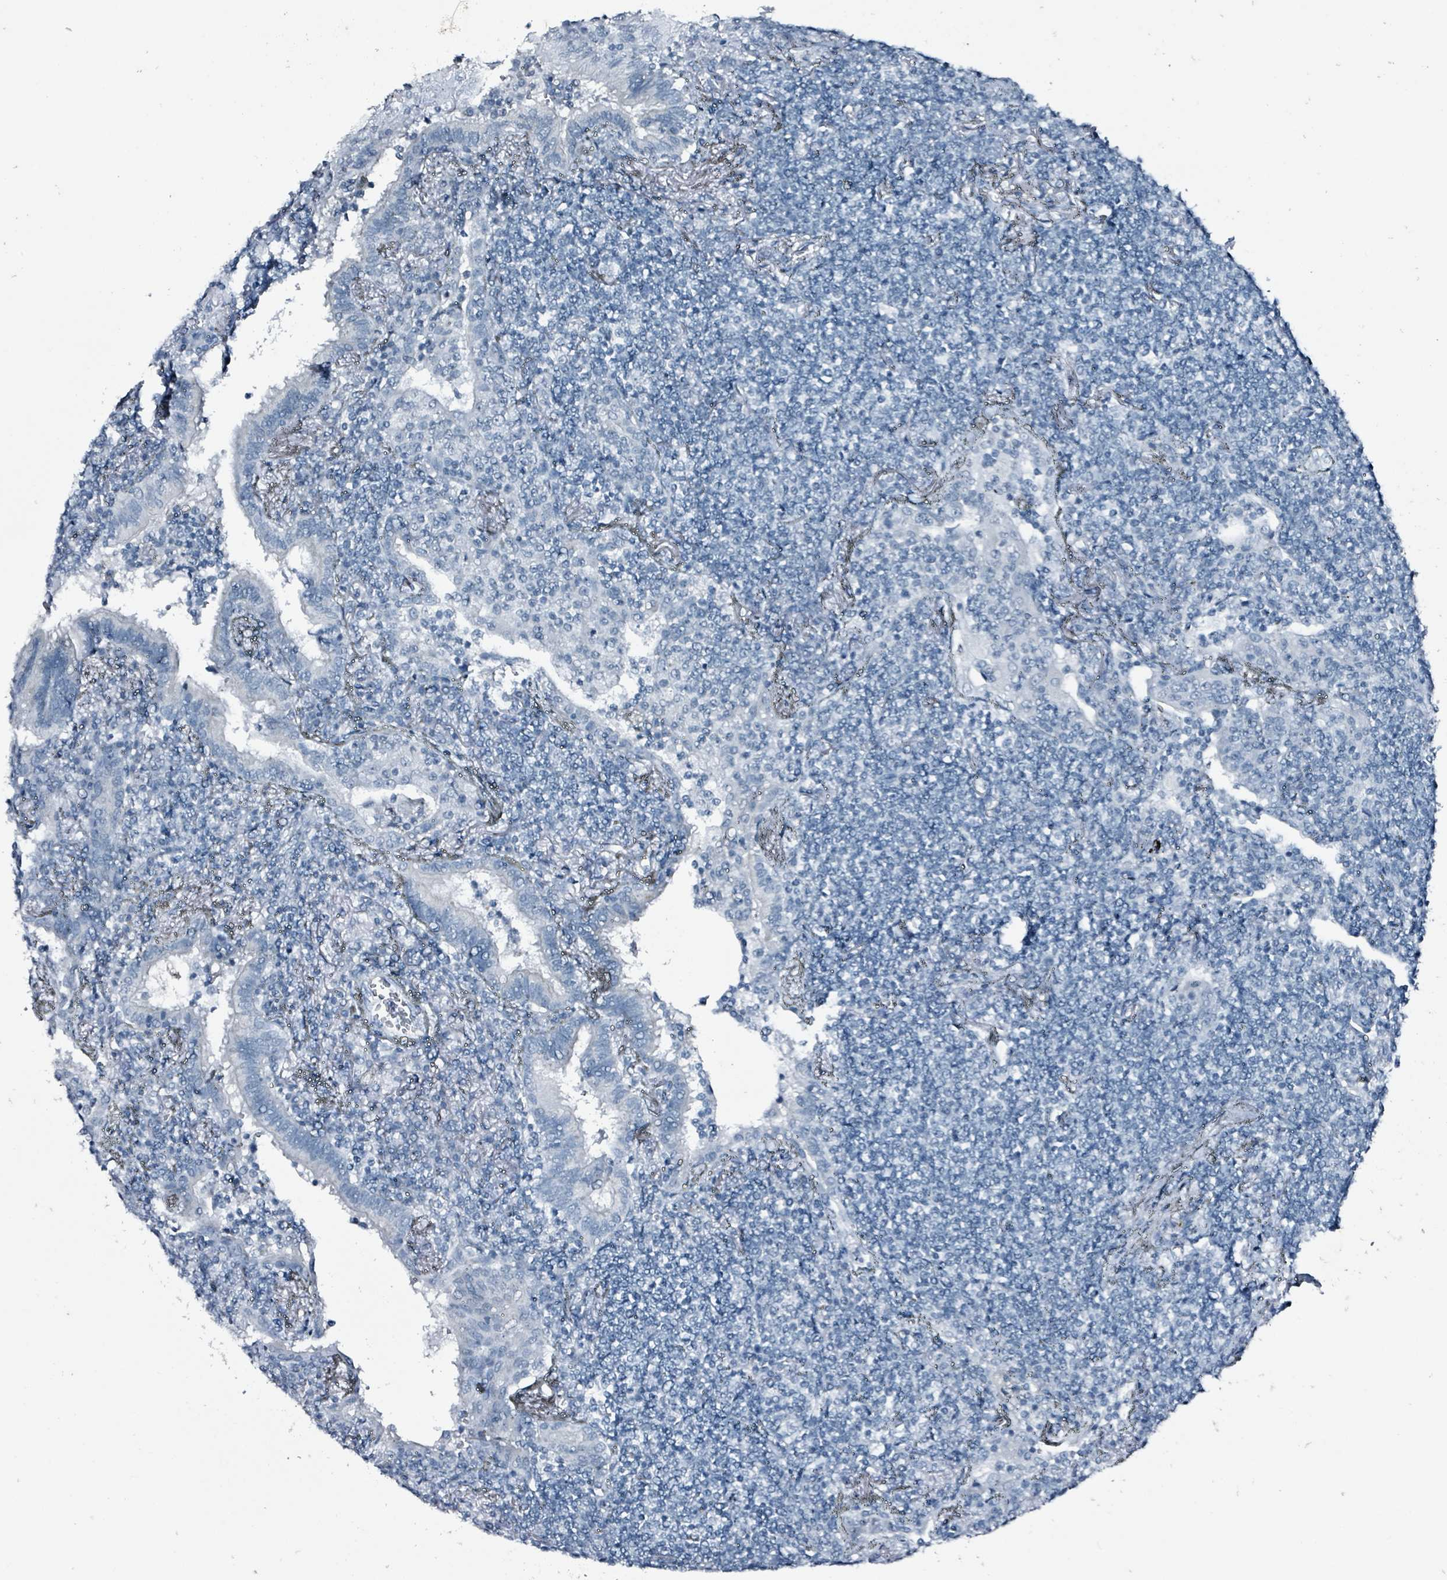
{"staining": {"intensity": "negative", "quantity": "none", "location": "none"}, "tissue": "lymphoma", "cell_type": "Tumor cells", "image_type": "cancer", "snomed": [{"axis": "morphology", "description": "Malignant lymphoma, non-Hodgkin's type, Low grade"}, {"axis": "topography", "description": "Lung"}], "caption": "Immunohistochemistry (IHC) image of lymphoma stained for a protein (brown), which shows no positivity in tumor cells.", "gene": "CA9", "patient": {"sex": "female", "age": 71}}